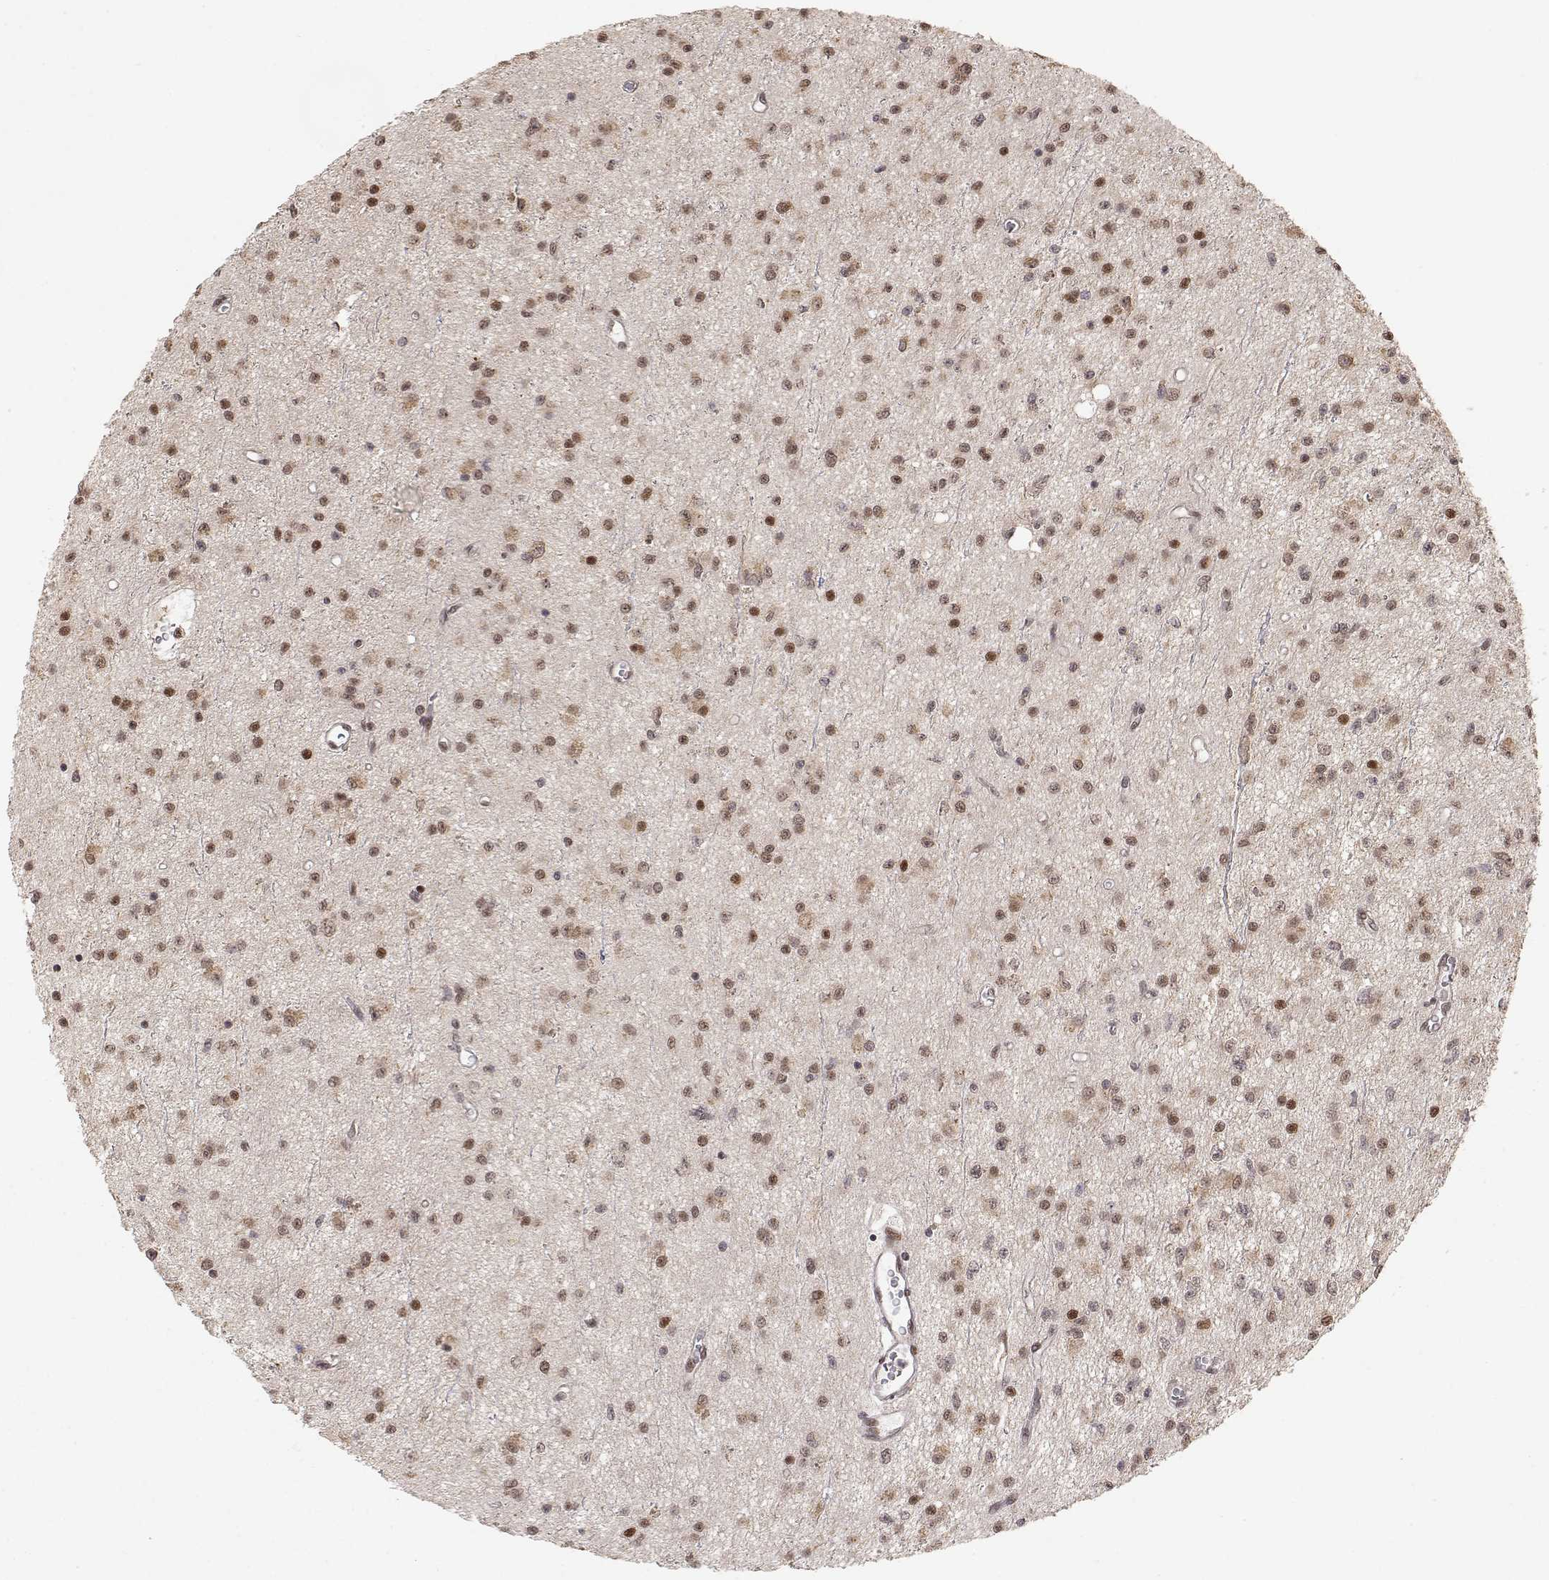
{"staining": {"intensity": "strong", "quantity": "<25%", "location": "nuclear"}, "tissue": "glioma", "cell_type": "Tumor cells", "image_type": "cancer", "snomed": [{"axis": "morphology", "description": "Glioma, malignant, Low grade"}, {"axis": "topography", "description": "Brain"}], "caption": "An image of human glioma stained for a protein shows strong nuclear brown staining in tumor cells. Nuclei are stained in blue.", "gene": "BRCA1", "patient": {"sex": "female", "age": 45}}